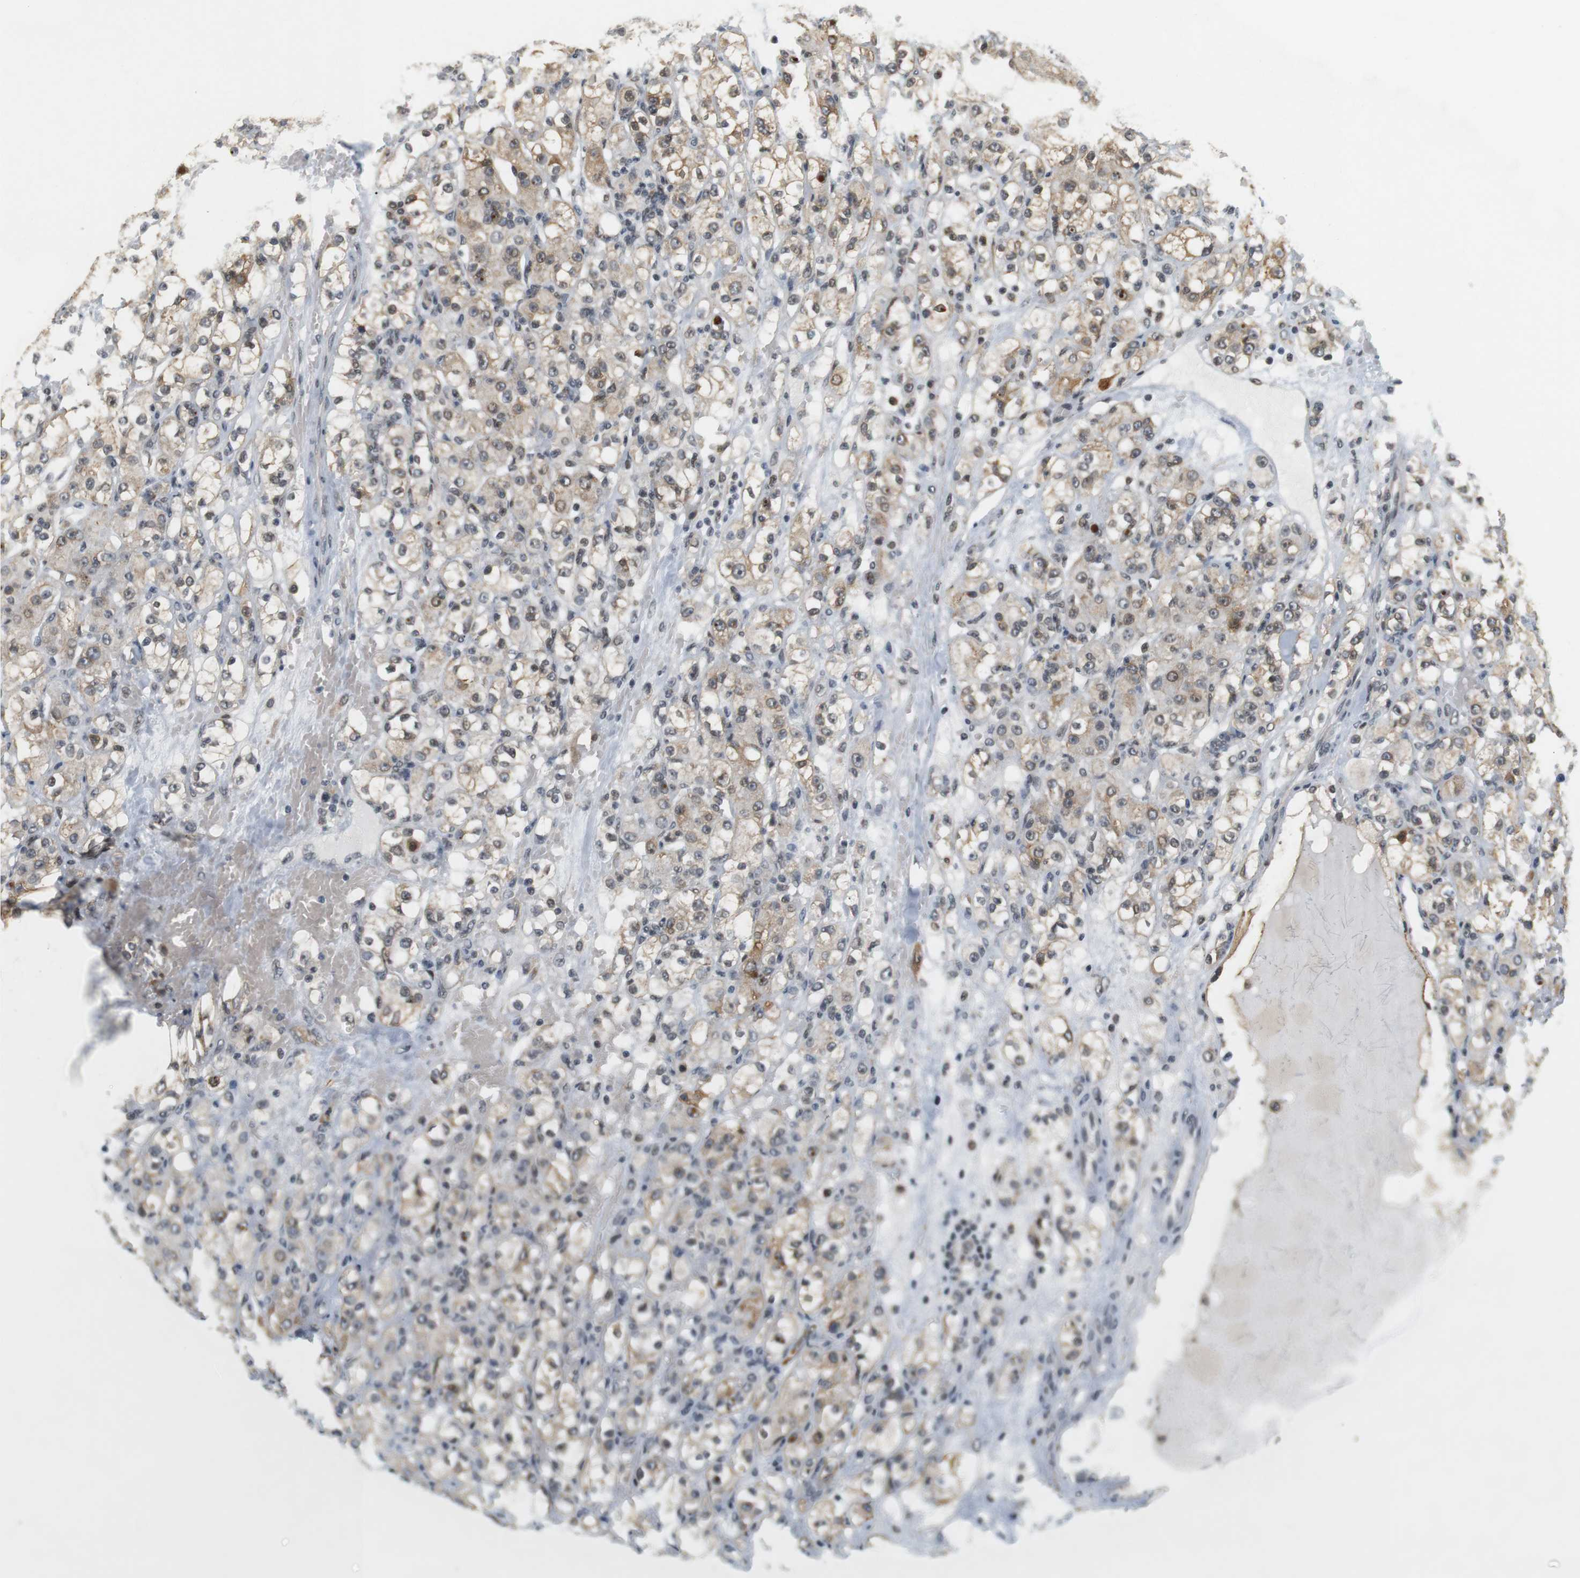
{"staining": {"intensity": "weak", "quantity": "25%-75%", "location": "cytoplasmic/membranous"}, "tissue": "renal cancer", "cell_type": "Tumor cells", "image_type": "cancer", "snomed": [{"axis": "morphology", "description": "Normal tissue, NOS"}, {"axis": "morphology", "description": "Adenocarcinoma, NOS"}, {"axis": "topography", "description": "Kidney"}], "caption": "Protein expression analysis of human adenocarcinoma (renal) reveals weak cytoplasmic/membranous staining in approximately 25%-75% of tumor cells.", "gene": "RNF38", "patient": {"sex": "male", "age": 61}}